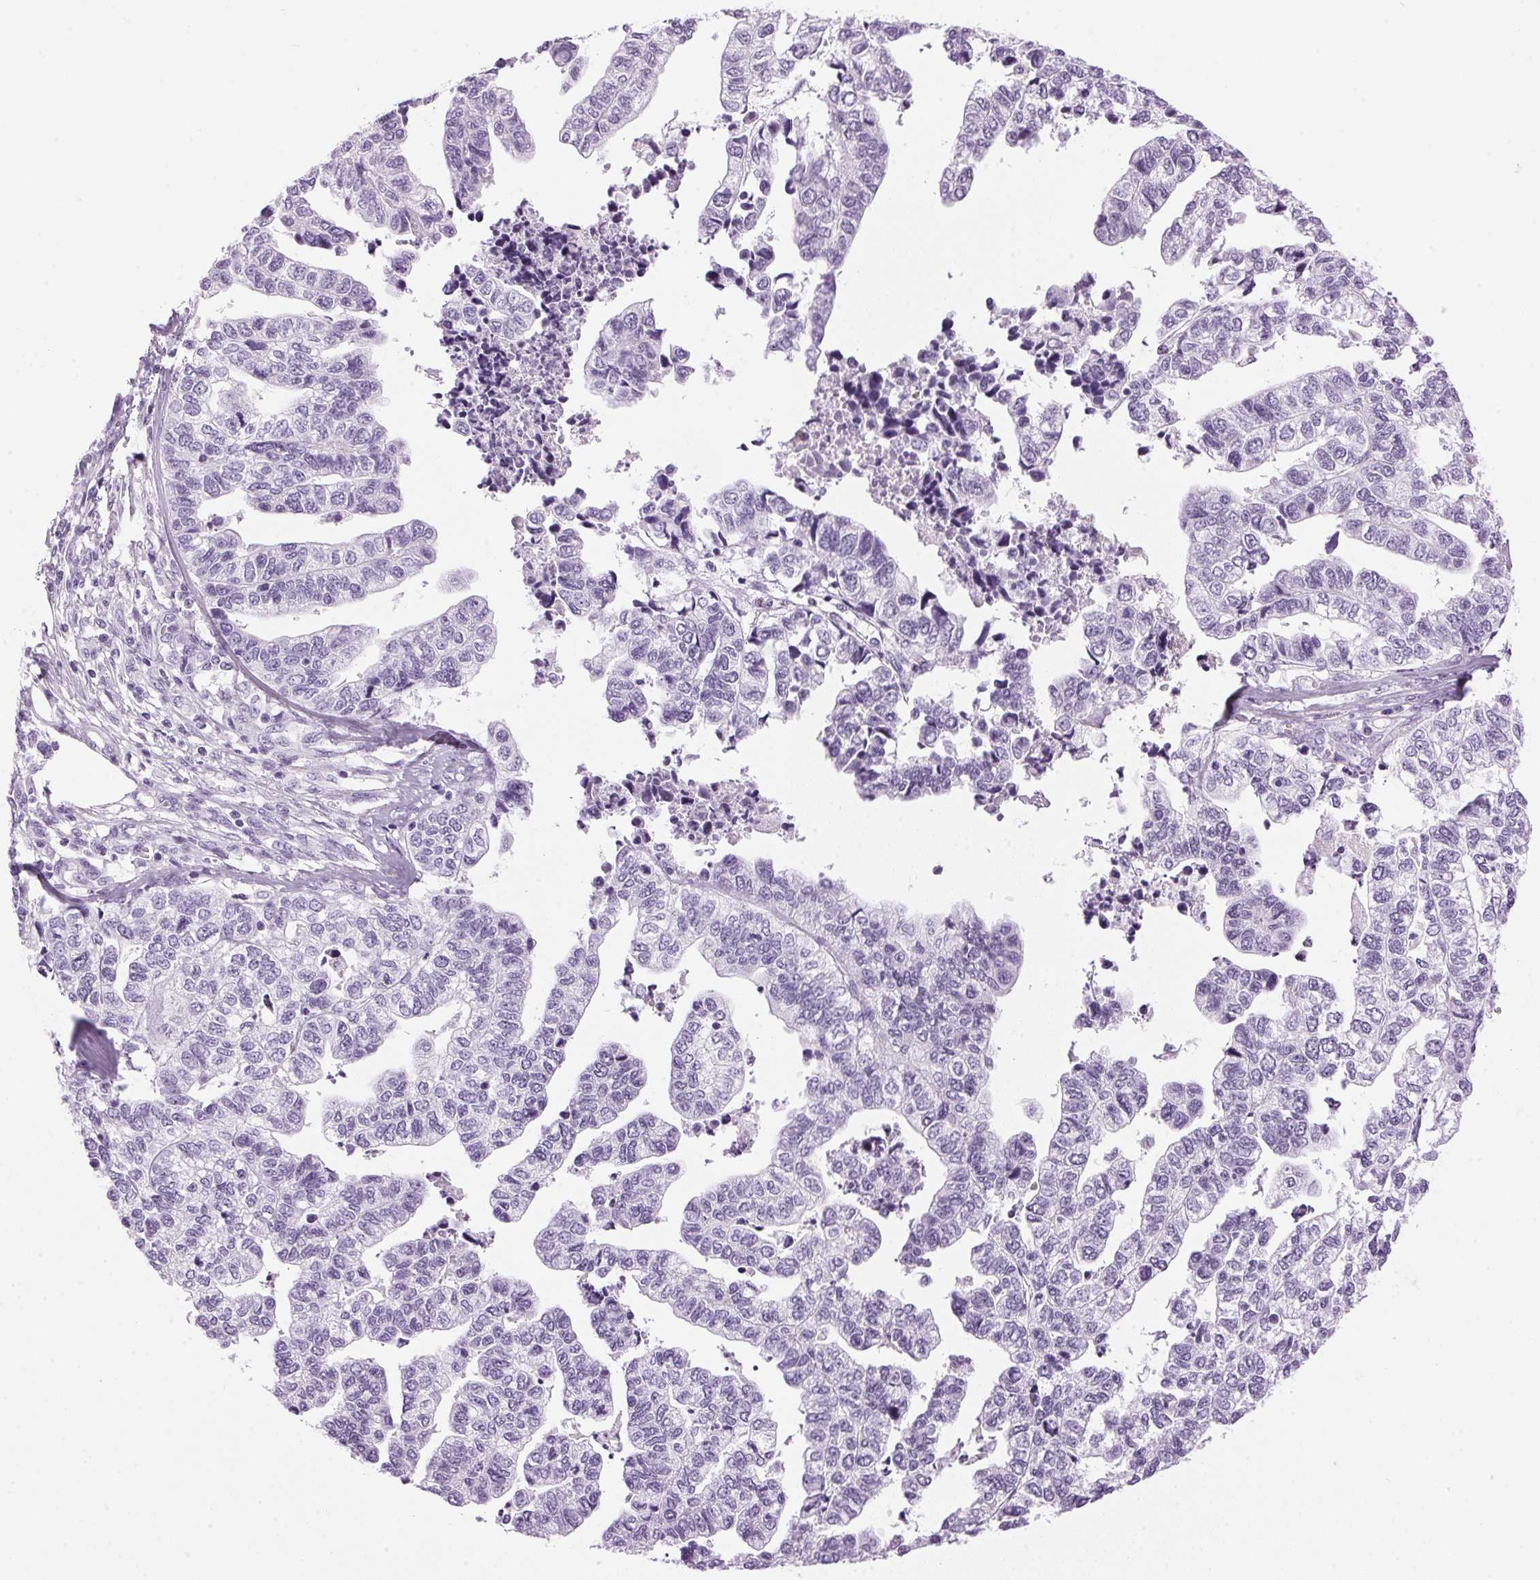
{"staining": {"intensity": "negative", "quantity": "none", "location": "none"}, "tissue": "stomach cancer", "cell_type": "Tumor cells", "image_type": "cancer", "snomed": [{"axis": "morphology", "description": "Adenocarcinoma, NOS"}, {"axis": "topography", "description": "Stomach, upper"}], "caption": "High magnification brightfield microscopy of stomach cancer stained with DAB (3,3'-diaminobenzidine) (brown) and counterstained with hematoxylin (blue): tumor cells show no significant positivity.", "gene": "SP7", "patient": {"sex": "female", "age": 67}}